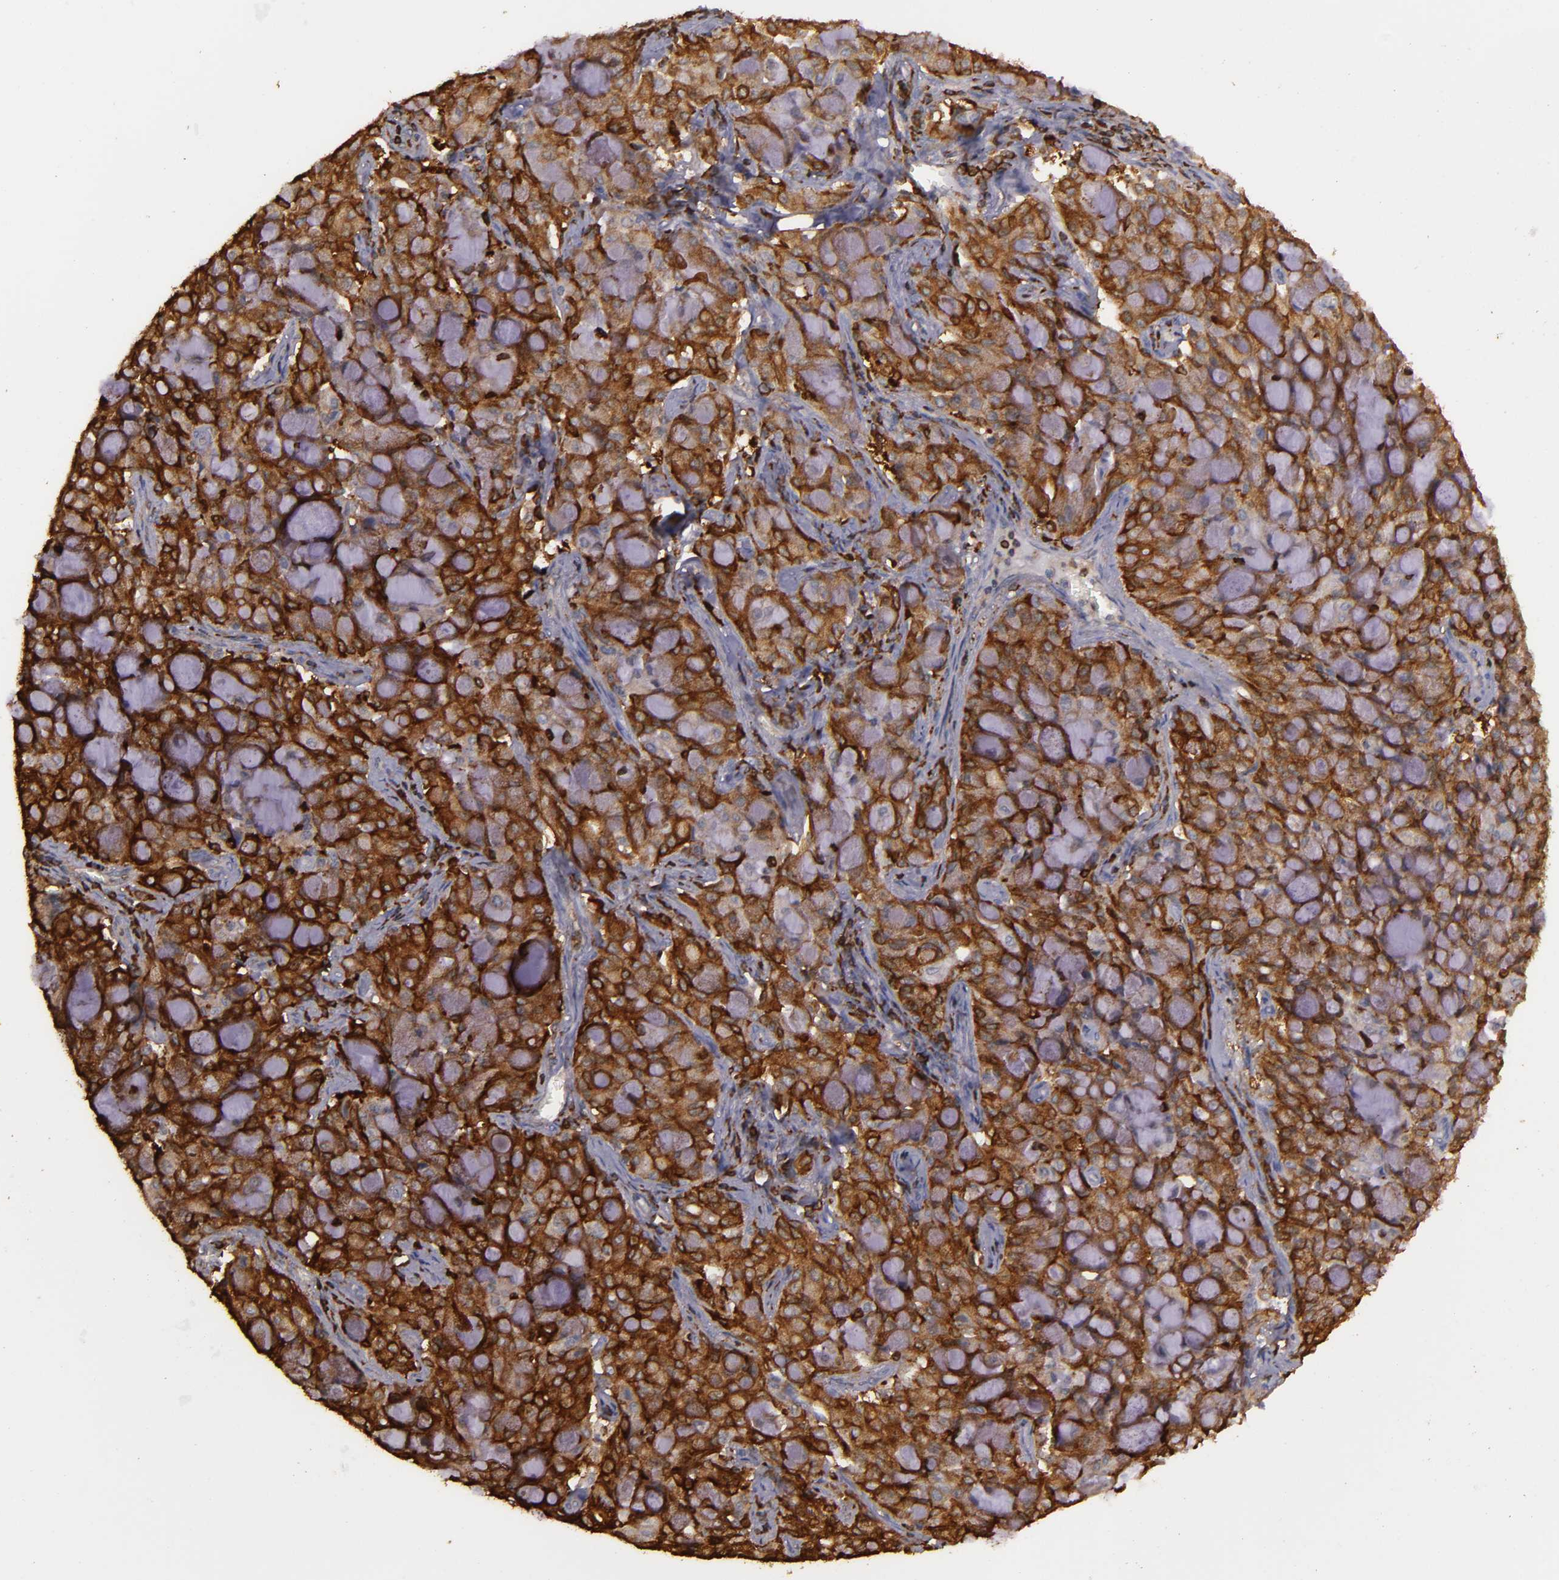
{"staining": {"intensity": "strong", "quantity": ">75%", "location": "cytoplasmic/membranous"}, "tissue": "lung cancer", "cell_type": "Tumor cells", "image_type": "cancer", "snomed": [{"axis": "morphology", "description": "Adenocarcinoma, NOS"}, {"axis": "topography", "description": "Lung"}], "caption": "Strong cytoplasmic/membranous positivity is seen in approximately >75% of tumor cells in lung adenocarcinoma.", "gene": "SLC9A3R1", "patient": {"sex": "female", "age": 44}}